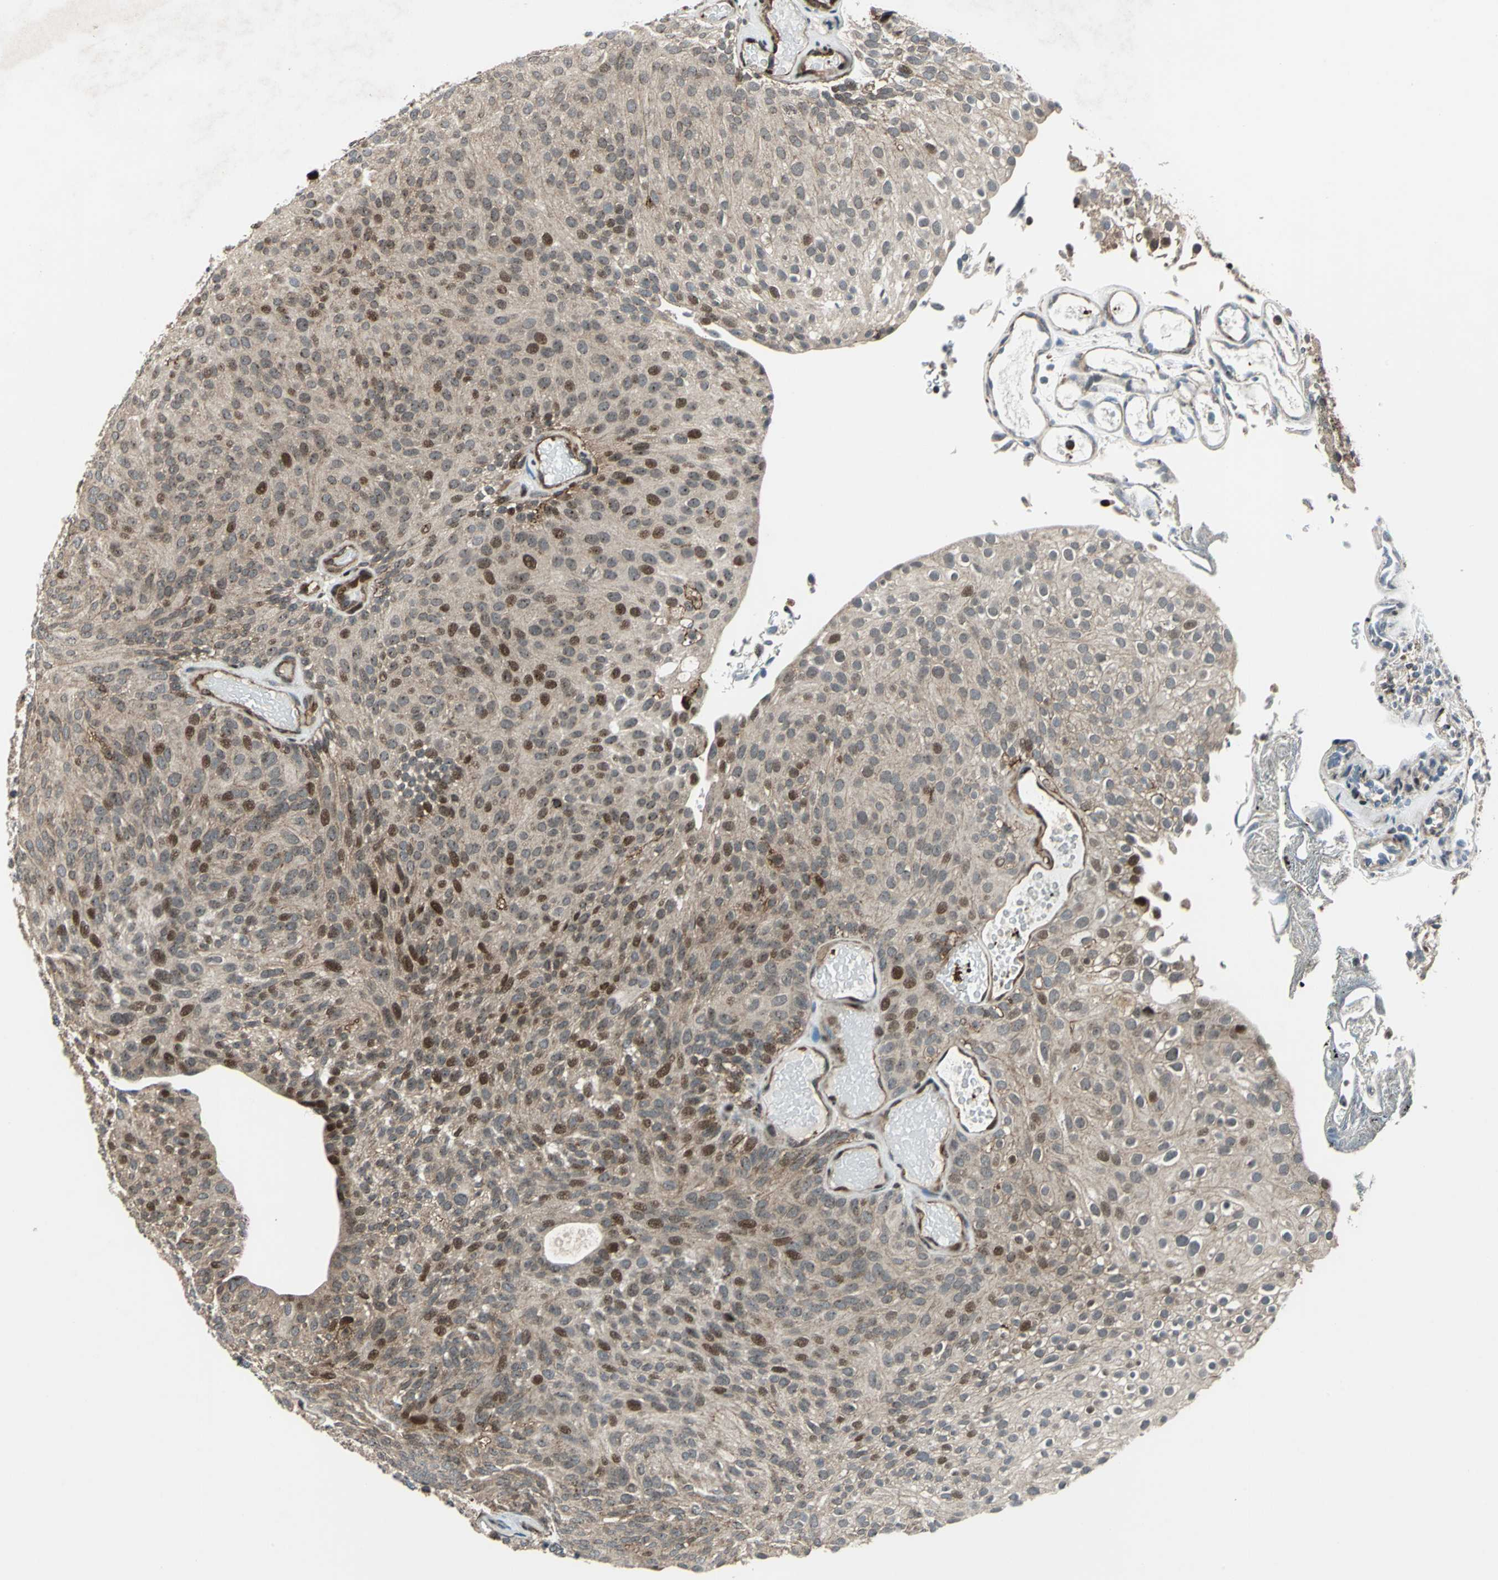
{"staining": {"intensity": "moderate", "quantity": "25%-75%", "location": "nuclear"}, "tissue": "urothelial cancer", "cell_type": "Tumor cells", "image_type": "cancer", "snomed": [{"axis": "morphology", "description": "Urothelial carcinoma, Low grade"}, {"axis": "topography", "description": "Urinary bladder"}], "caption": "Immunohistochemical staining of urothelial cancer reveals medium levels of moderate nuclear expression in about 25%-75% of tumor cells.", "gene": "AATF", "patient": {"sex": "male", "age": 78}}